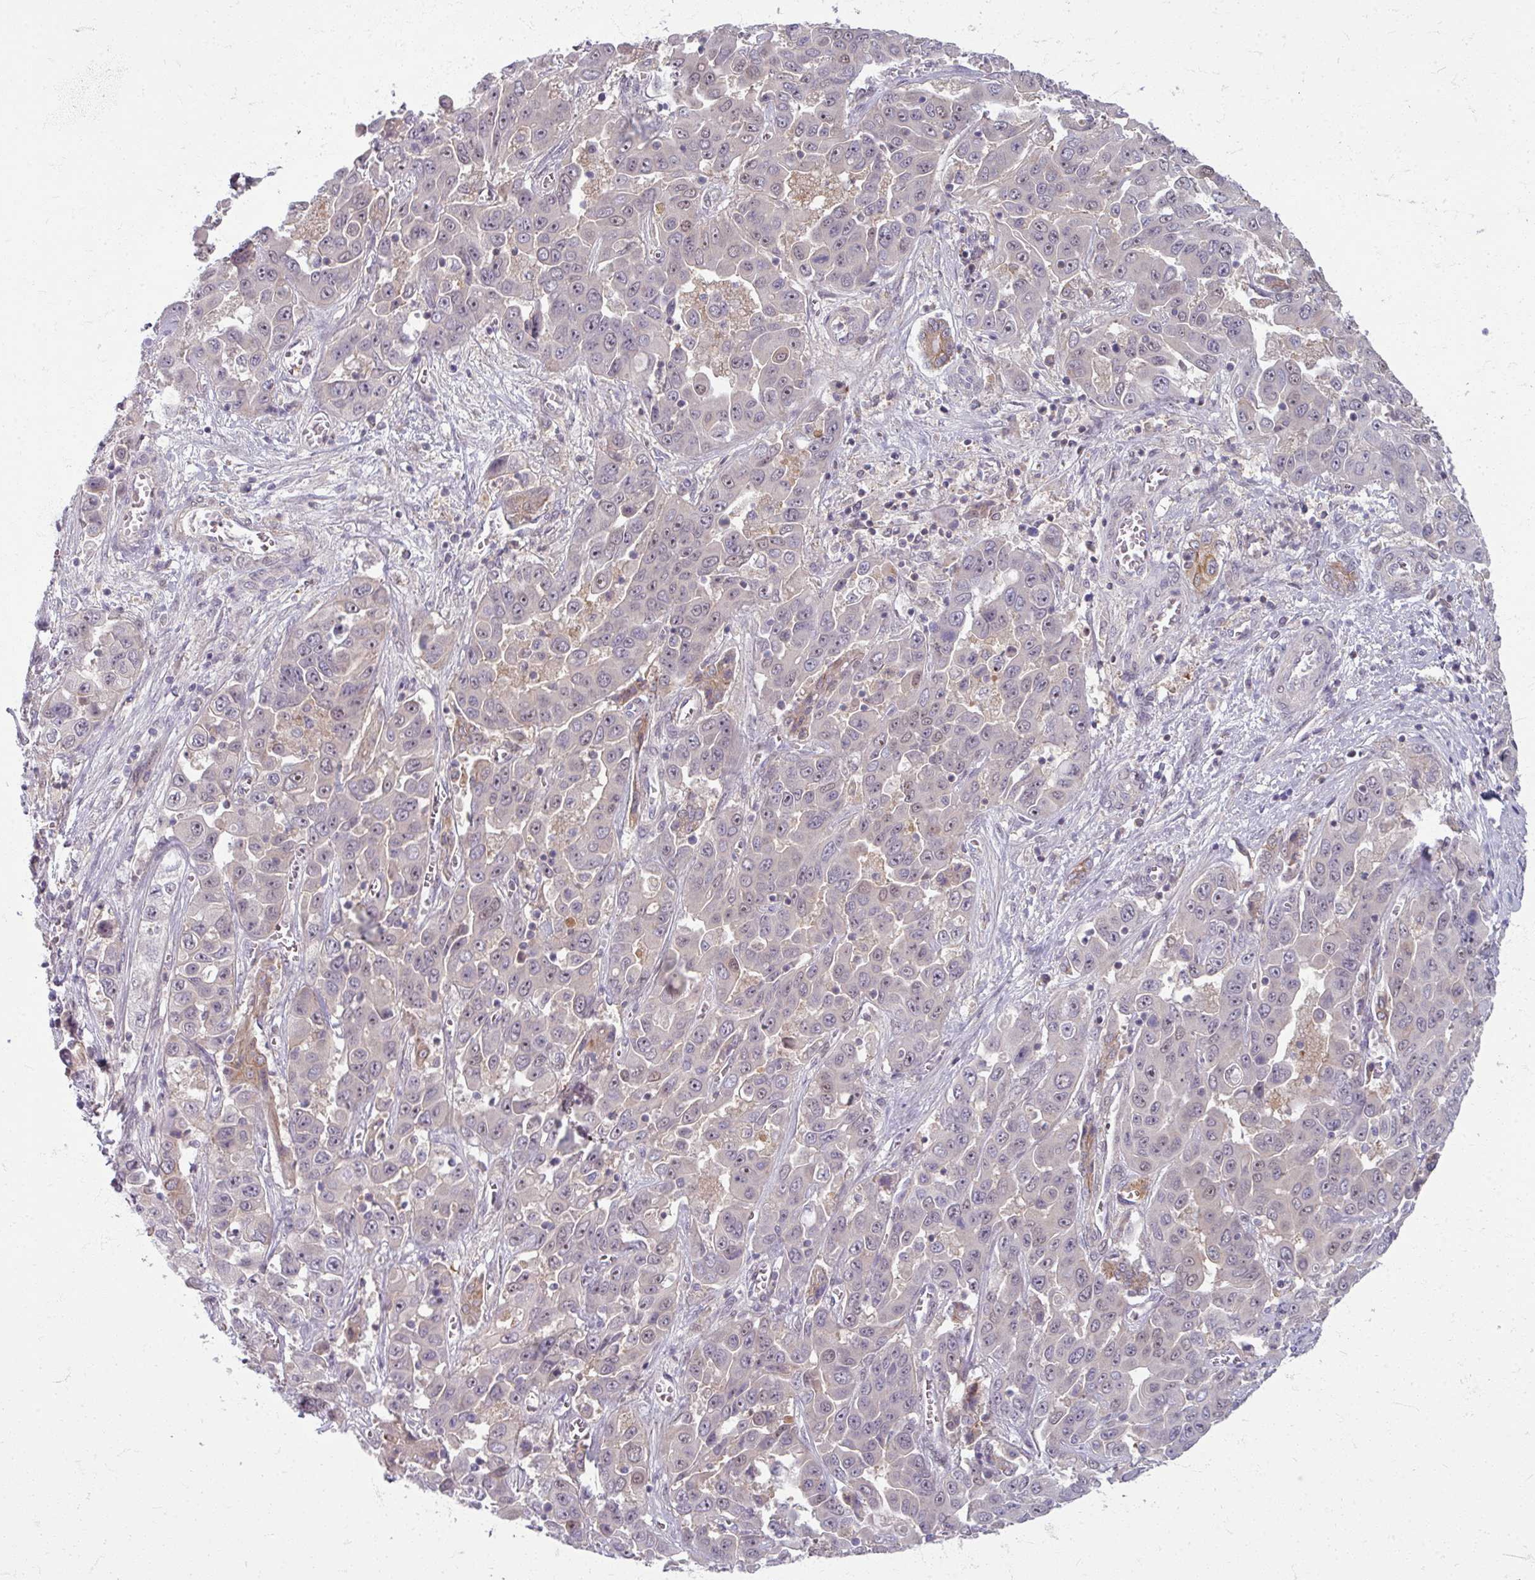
{"staining": {"intensity": "negative", "quantity": "none", "location": "none"}, "tissue": "liver cancer", "cell_type": "Tumor cells", "image_type": "cancer", "snomed": [{"axis": "morphology", "description": "Cholangiocarcinoma"}, {"axis": "topography", "description": "Liver"}], "caption": "Tumor cells show no significant expression in liver cholangiocarcinoma. The staining was performed using DAB to visualize the protein expression in brown, while the nuclei were stained in blue with hematoxylin (Magnification: 20x).", "gene": "TTLL7", "patient": {"sex": "female", "age": 52}}